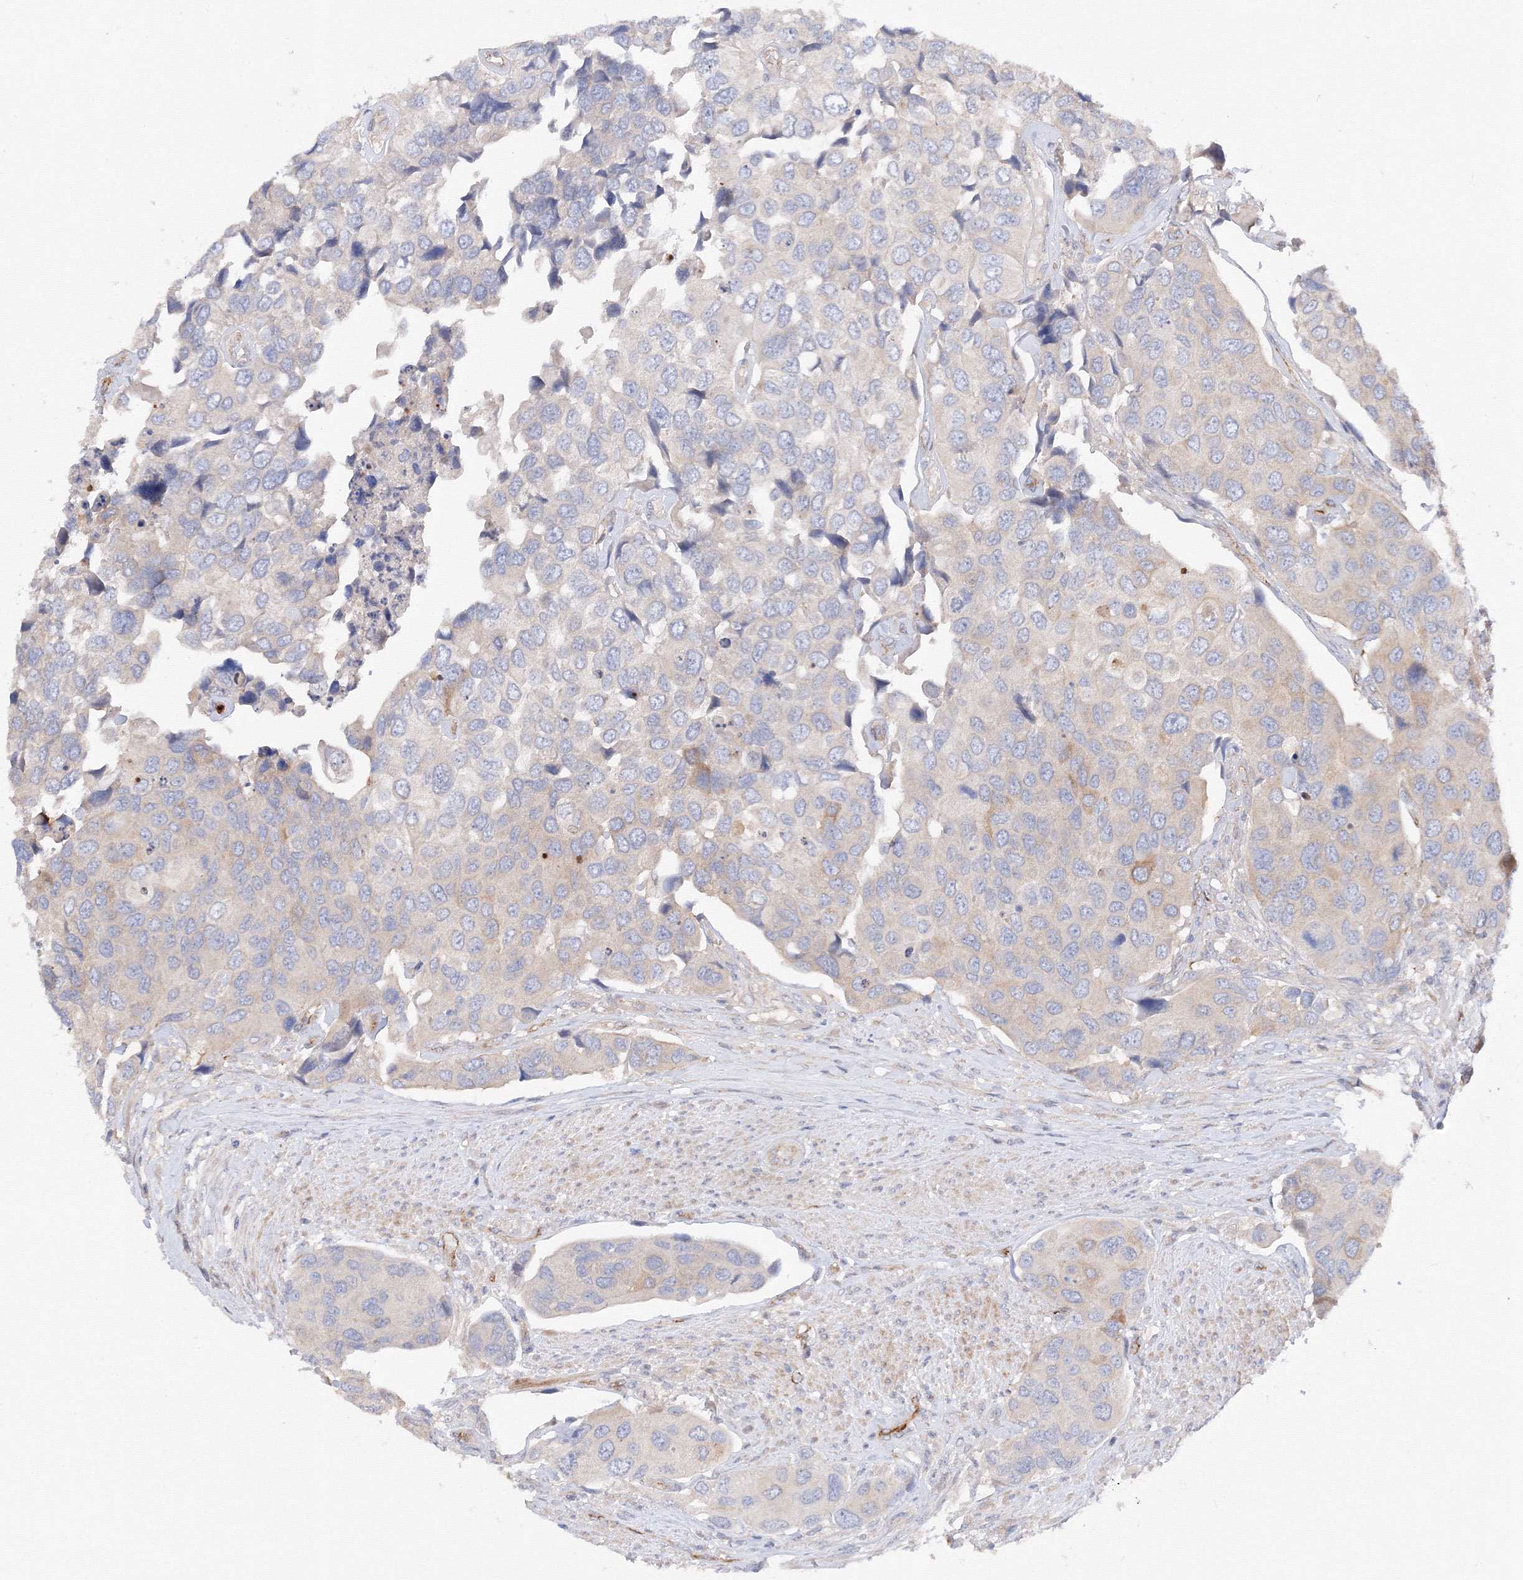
{"staining": {"intensity": "weak", "quantity": "<25%", "location": "cytoplasmic/membranous"}, "tissue": "urothelial cancer", "cell_type": "Tumor cells", "image_type": "cancer", "snomed": [{"axis": "morphology", "description": "Urothelial carcinoma, High grade"}, {"axis": "topography", "description": "Urinary bladder"}], "caption": "Tumor cells show no significant staining in urothelial cancer.", "gene": "DIS3L2", "patient": {"sex": "male", "age": 74}}